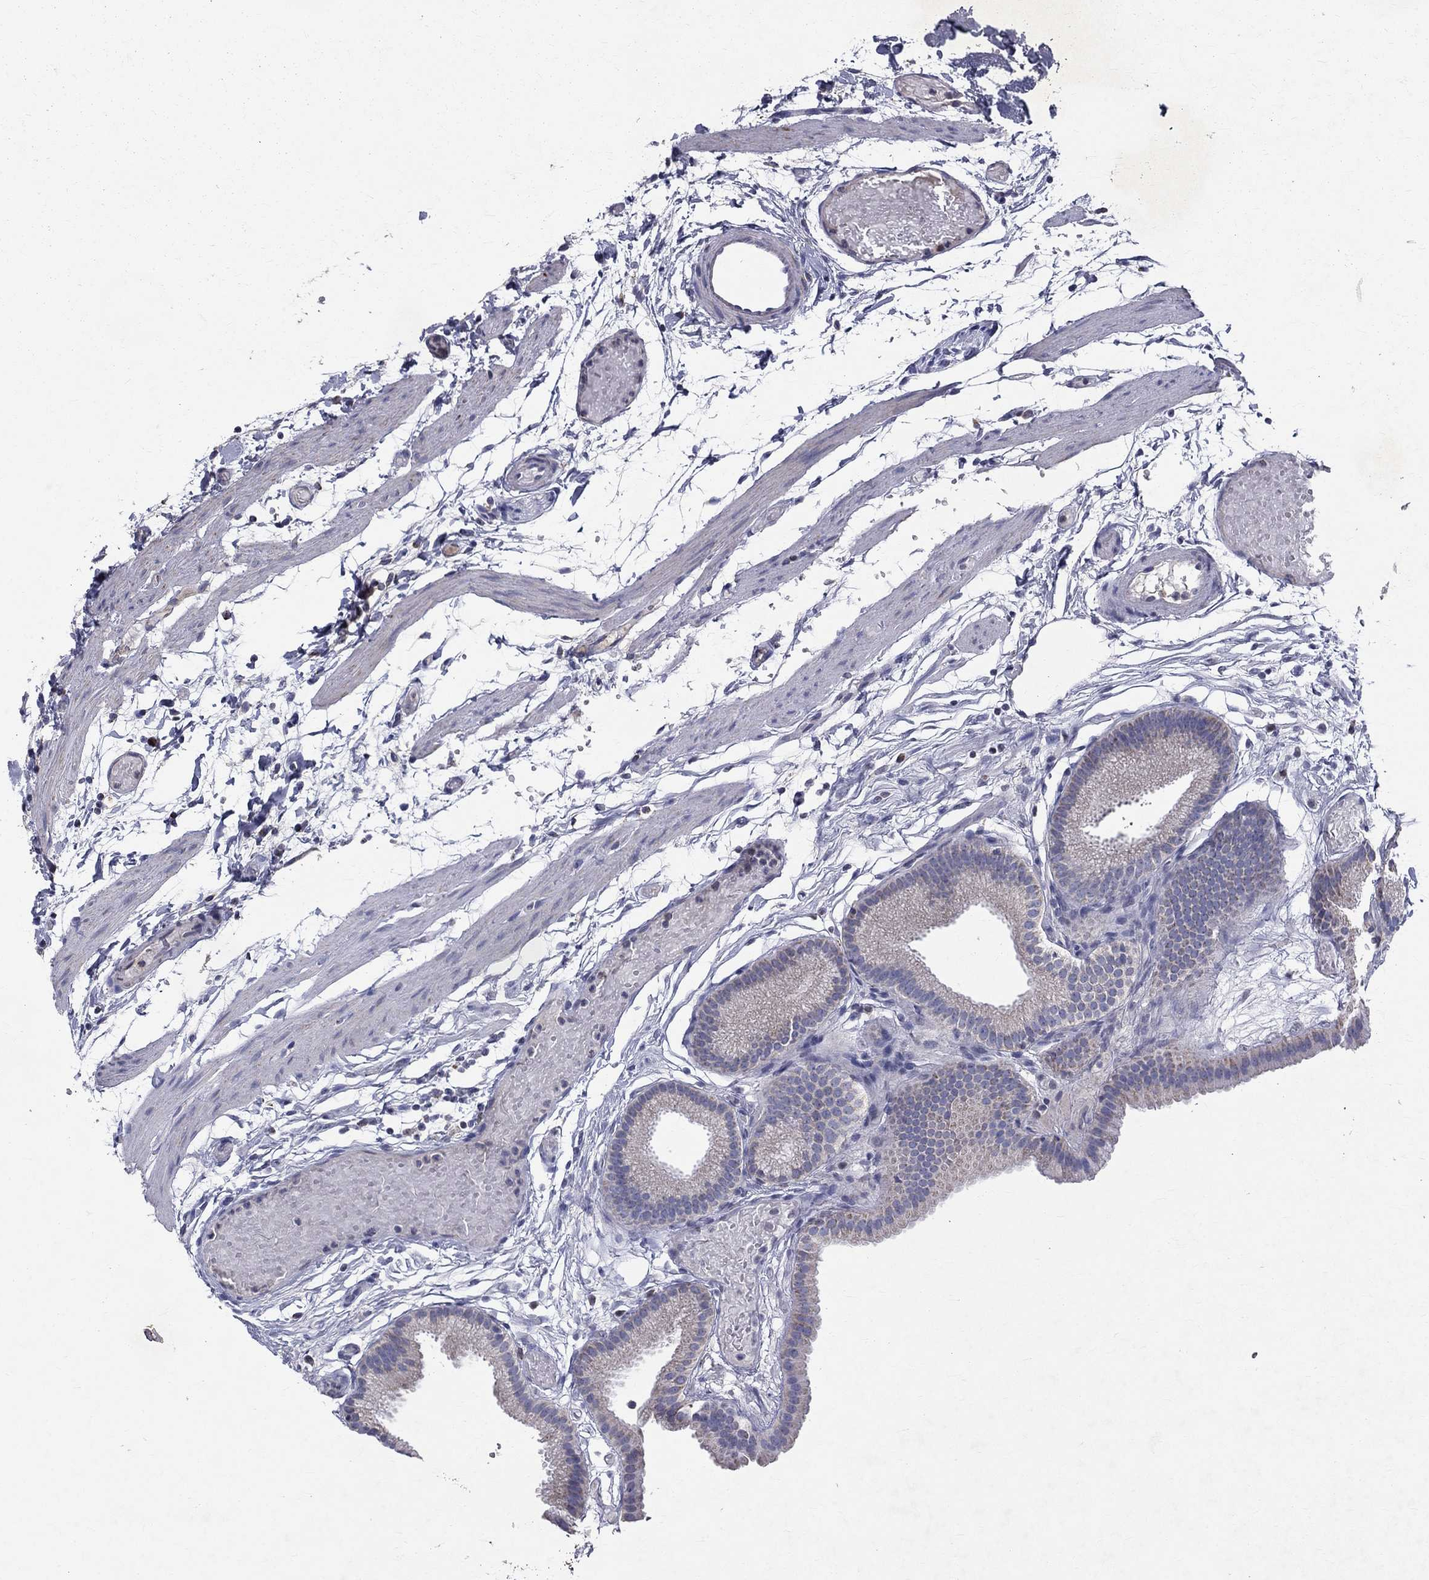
{"staining": {"intensity": "negative", "quantity": "none", "location": "none"}, "tissue": "gallbladder", "cell_type": "Glandular cells", "image_type": "normal", "snomed": [{"axis": "morphology", "description": "Normal tissue, NOS"}, {"axis": "topography", "description": "Gallbladder"}], "caption": "The immunohistochemistry micrograph has no significant positivity in glandular cells of gallbladder.", "gene": "SLC4A10", "patient": {"sex": "female", "age": 45}}